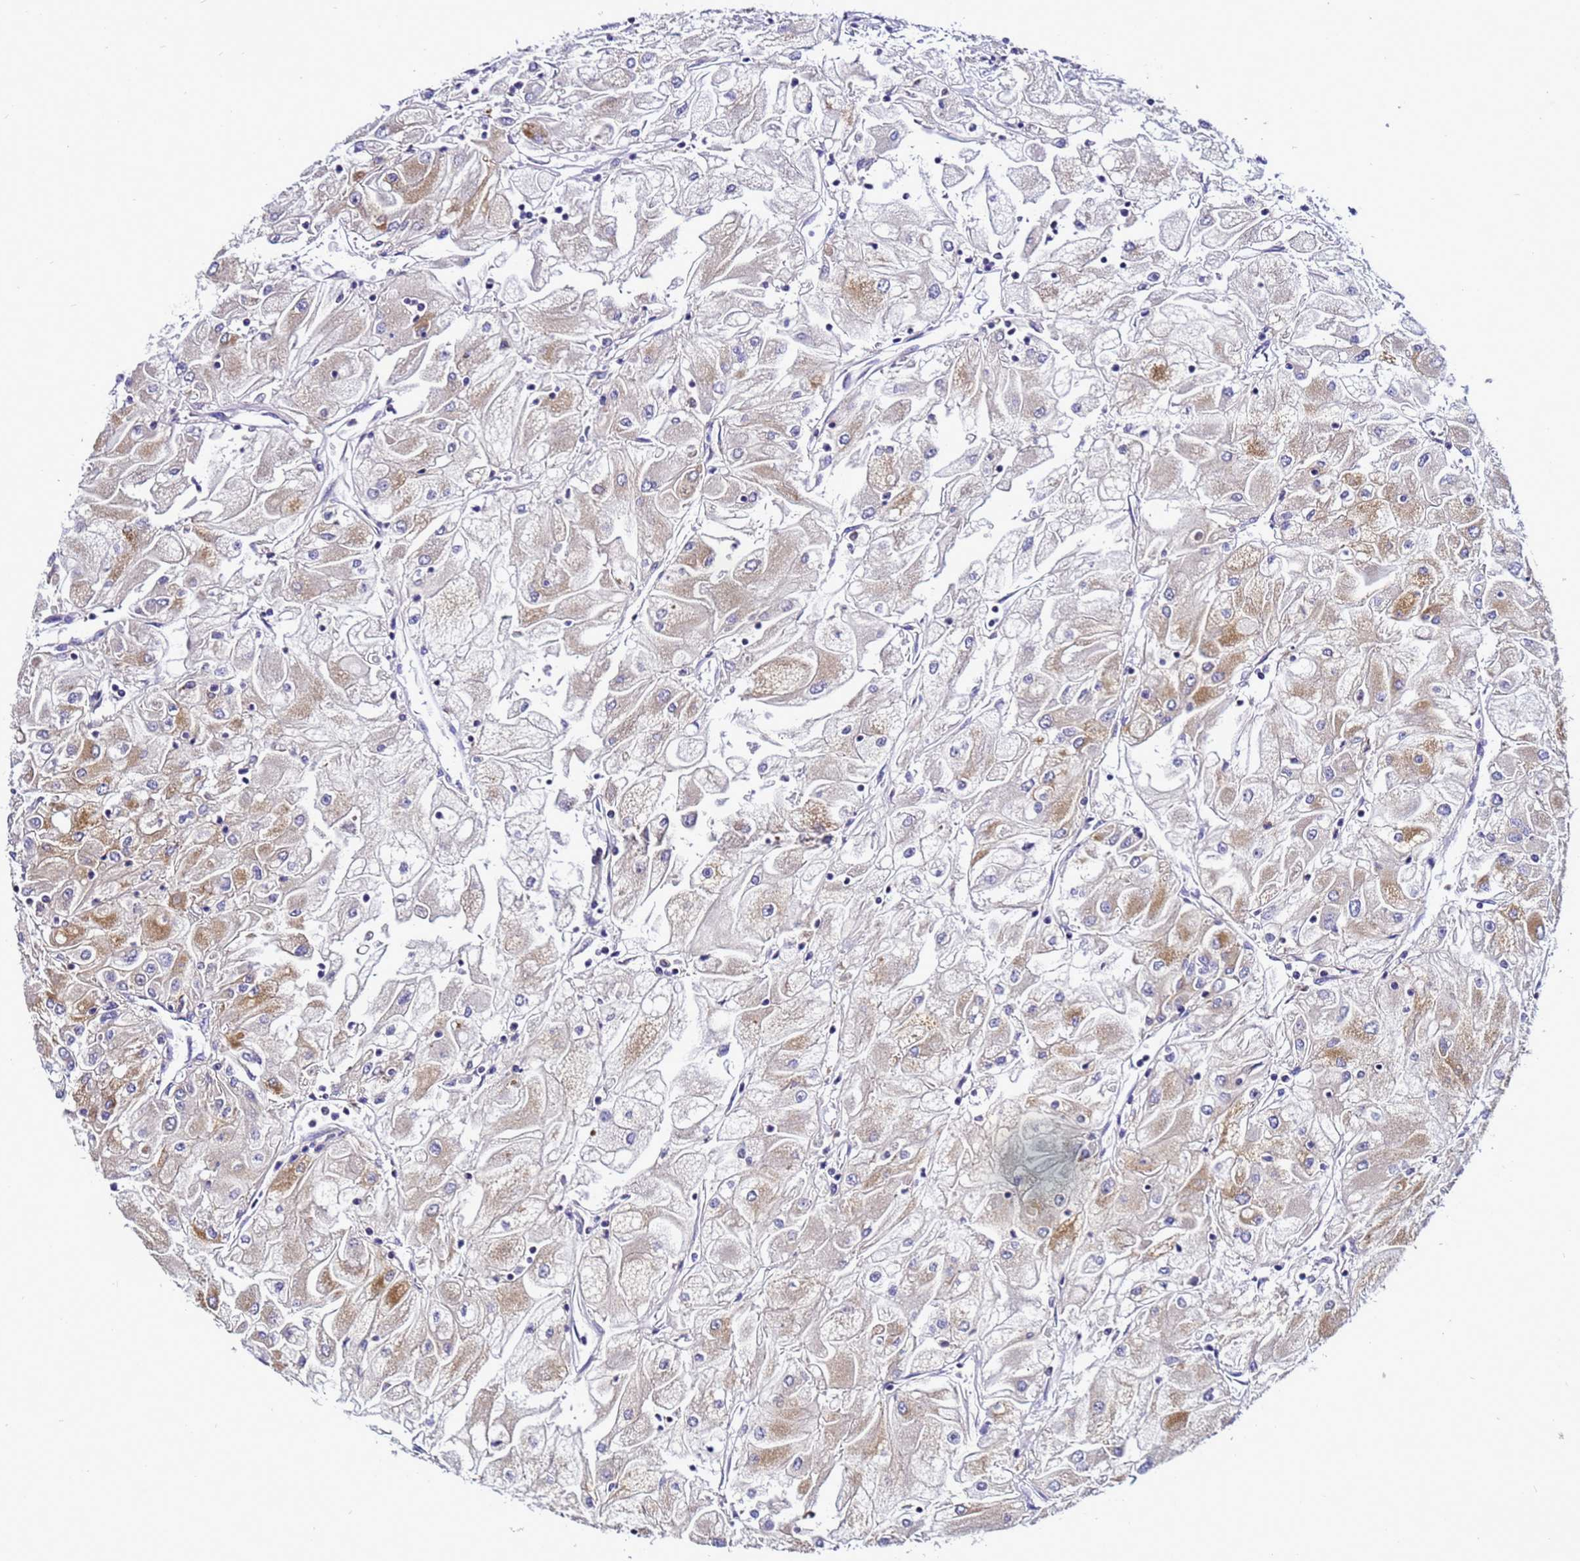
{"staining": {"intensity": "moderate", "quantity": "25%-75%", "location": "cytoplasmic/membranous"}, "tissue": "renal cancer", "cell_type": "Tumor cells", "image_type": "cancer", "snomed": [{"axis": "morphology", "description": "Adenocarcinoma, NOS"}, {"axis": "topography", "description": "Kidney"}], "caption": "DAB (3,3'-diaminobenzidine) immunohistochemical staining of human adenocarcinoma (renal) reveals moderate cytoplasmic/membranous protein staining in about 25%-75% of tumor cells.", "gene": "HIGD2A", "patient": {"sex": "male", "age": 80}}